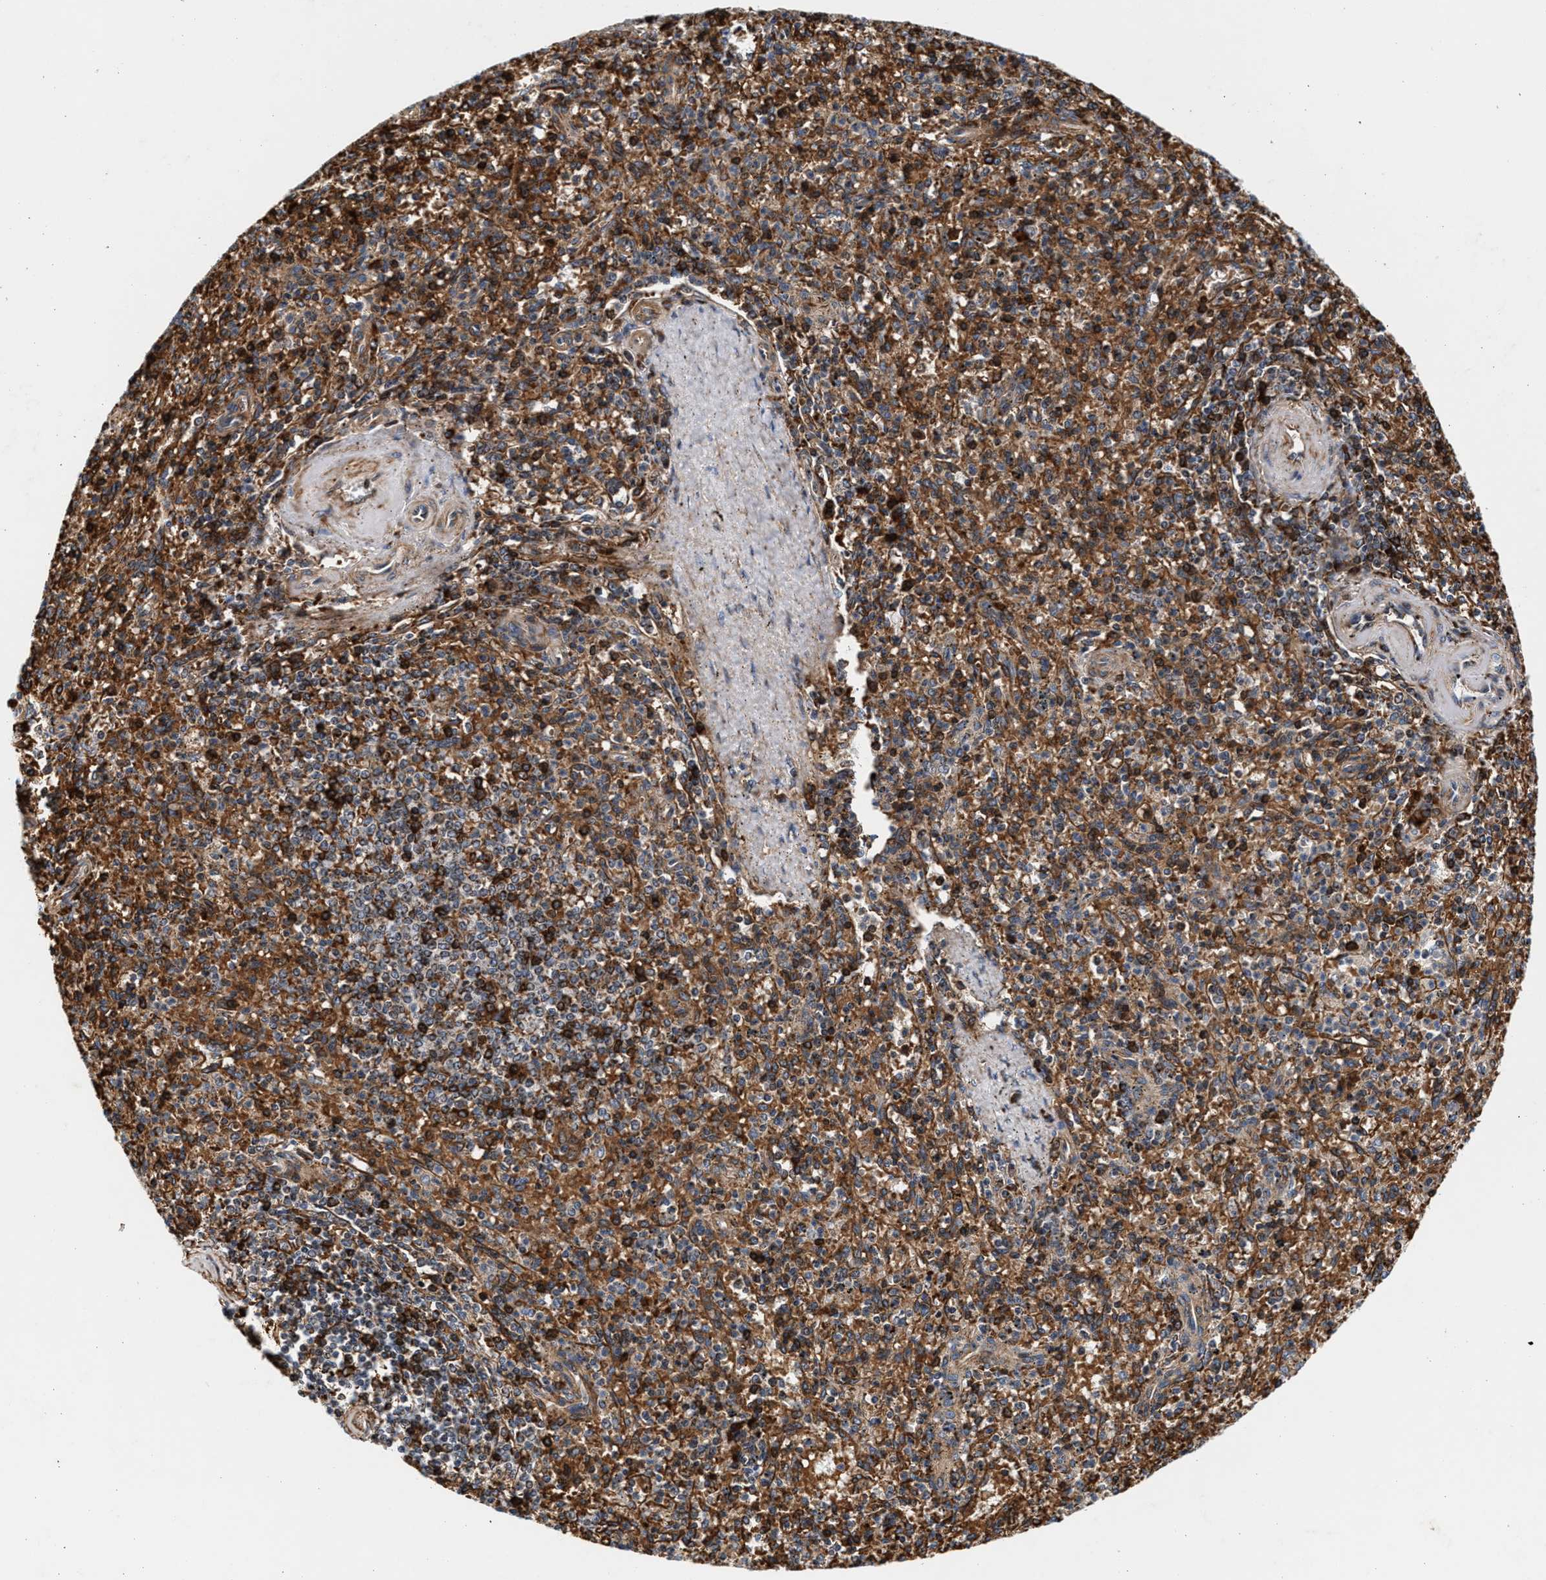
{"staining": {"intensity": "moderate", "quantity": "25%-75%", "location": "cytoplasmic/membranous"}, "tissue": "spleen", "cell_type": "Cells in red pulp", "image_type": "normal", "snomed": [{"axis": "morphology", "description": "Normal tissue, NOS"}, {"axis": "topography", "description": "Spleen"}], "caption": "High-power microscopy captured an immunohistochemistry histopathology image of normal spleen, revealing moderate cytoplasmic/membranous staining in about 25%-75% of cells in red pulp.", "gene": "SGK1", "patient": {"sex": "male", "age": 72}}